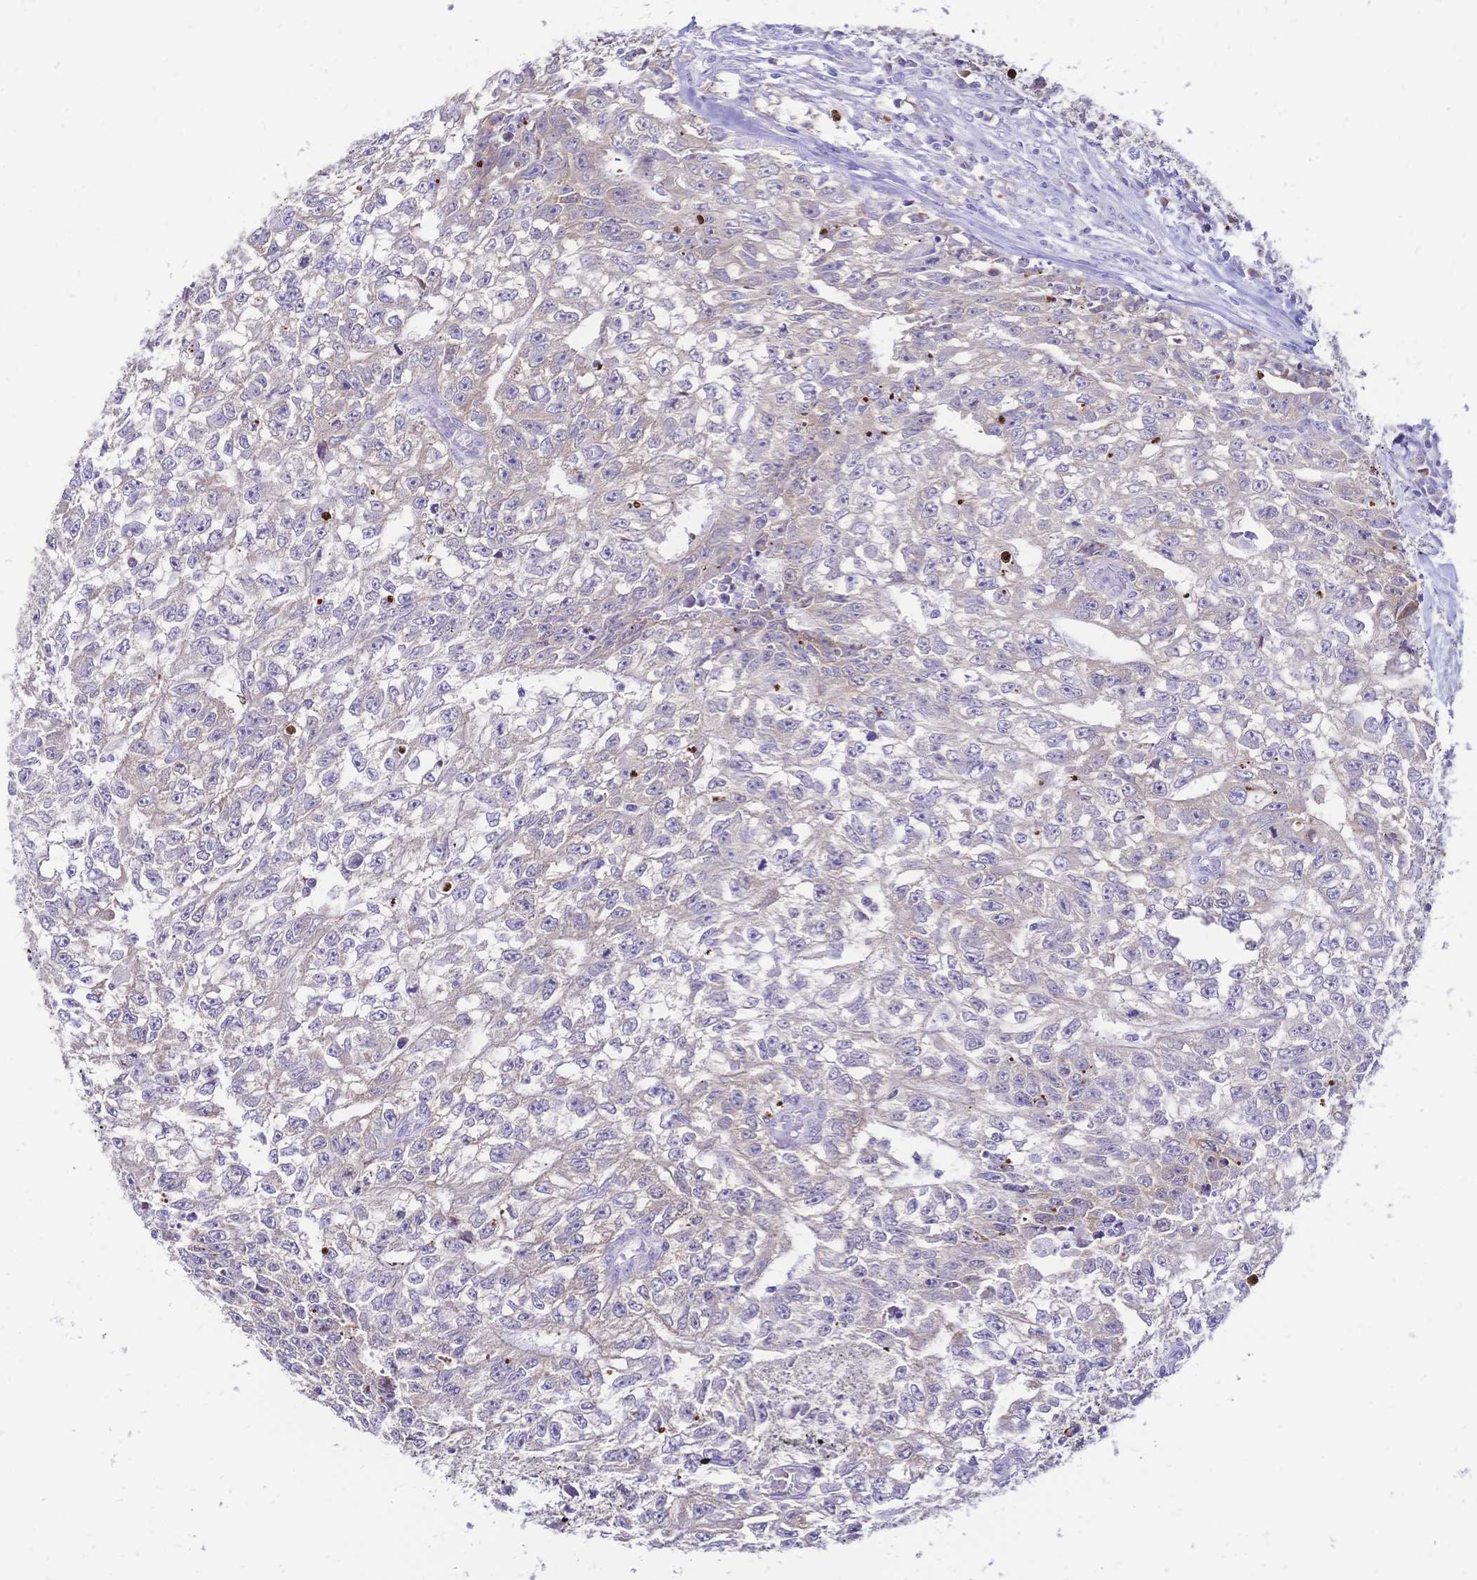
{"staining": {"intensity": "negative", "quantity": "none", "location": "none"}, "tissue": "testis cancer", "cell_type": "Tumor cells", "image_type": "cancer", "snomed": [{"axis": "morphology", "description": "Carcinoma, Embryonal, NOS"}, {"axis": "morphology", "description": "Teratoma, malignant, NOS"}, {"axis": "topography", "description": "Testis"}], "caption": "Tumor cells are negative for protein expression in human testis malignant teratoma. (DAB (3,3'-diaminobenzidine) IHC with hematoxylin counter stain).", "gene": "GRB7", "patient": {"sex": "male", "age": 24}}